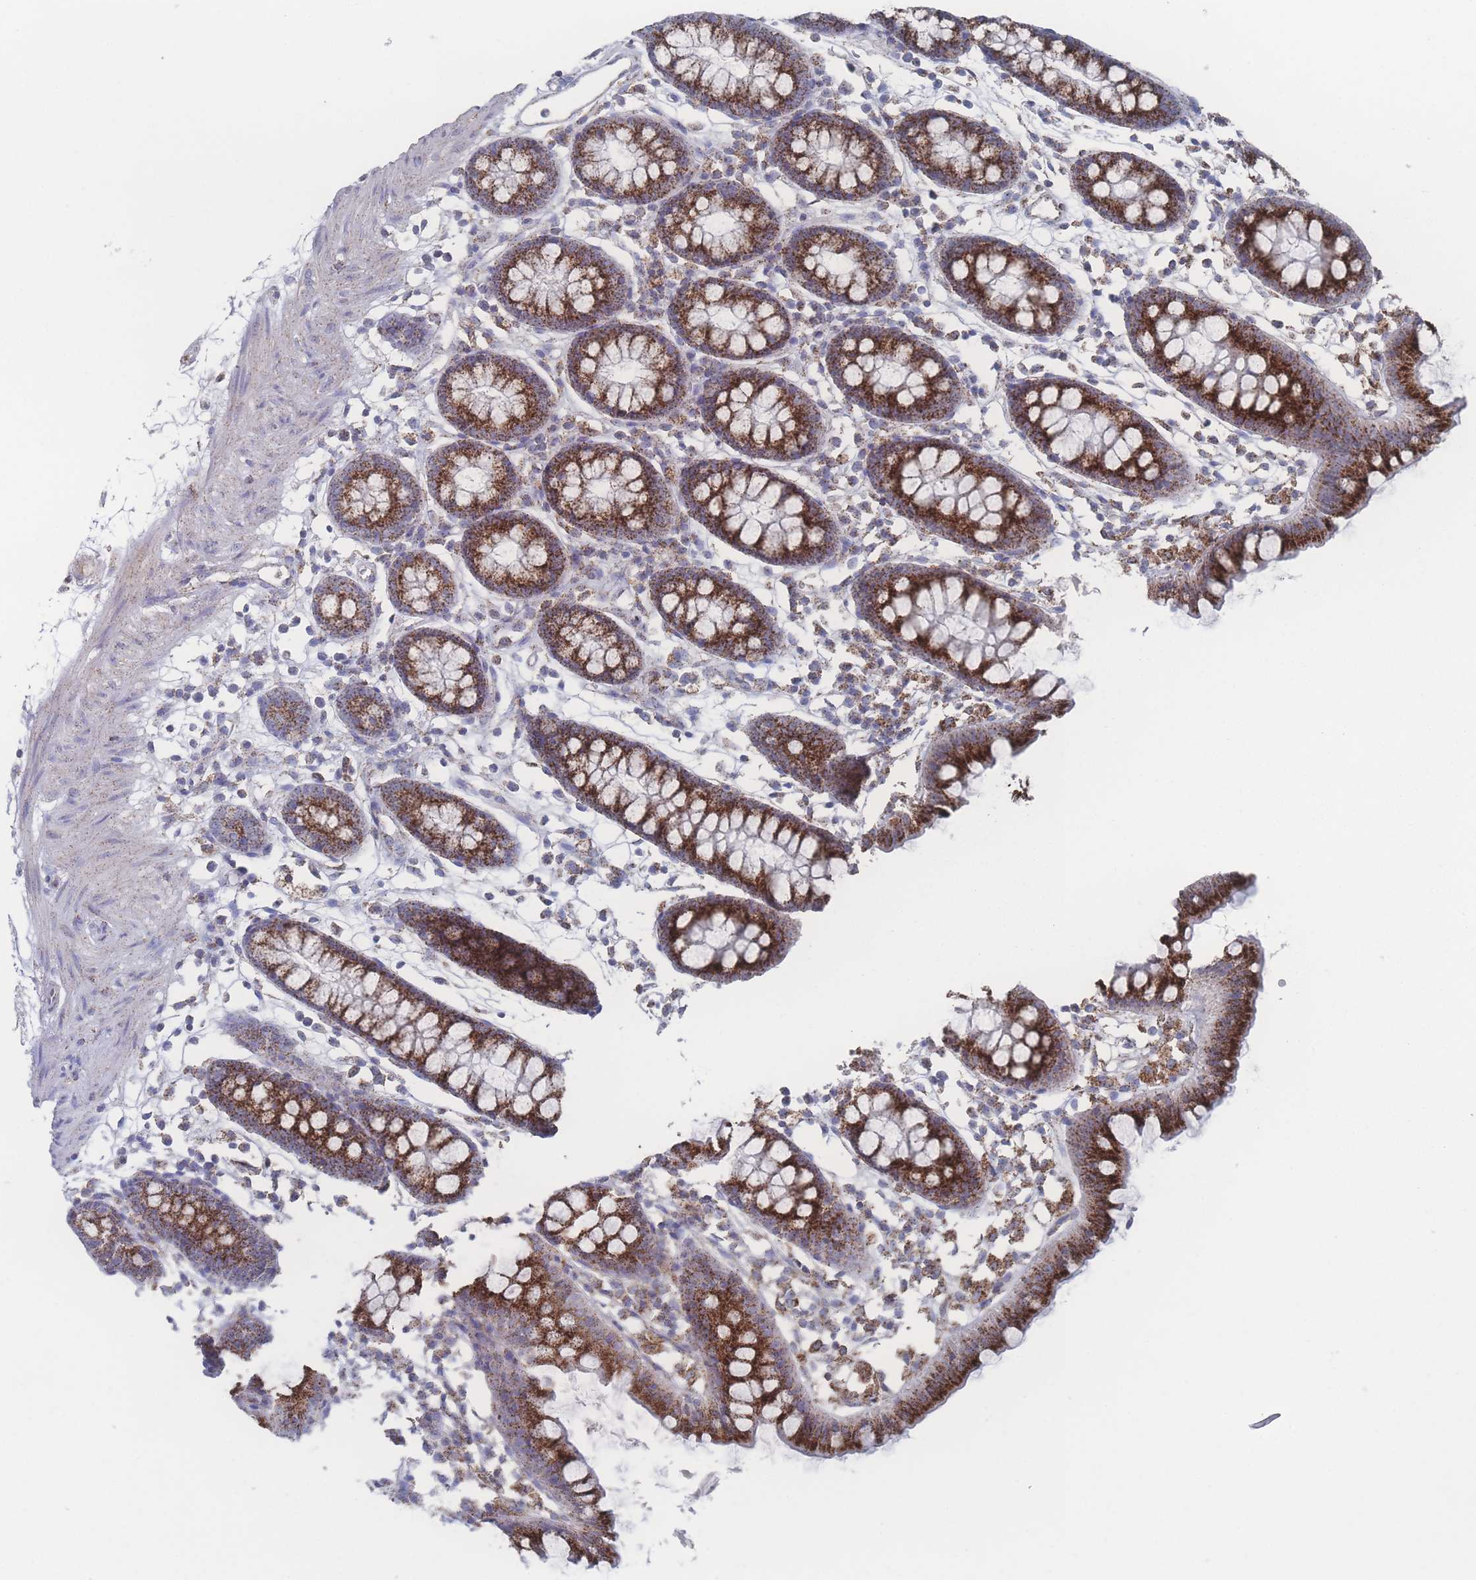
{"staining": {"intensity": "moderate", "quantity": ">75%", "location": "cytoplasmic/membranous"}, "tissue": "colon", "cell_type": "Endothelial cells", "image_type": "normal", "snomed": [{"axis": "morphology", "description": "Normal tissue, NOS"}, {"axis": "topography", "description": "Colon"}], "caption": "Brown immunohistochemical staining in normal colon displays moderate cytoplasmic/membranous expression in about >75% of endothelial cells. (IHC, brightfield microscopy, high magnification).", "gene": "PEX14", "patient": {"sex": "female", "age": 84}}